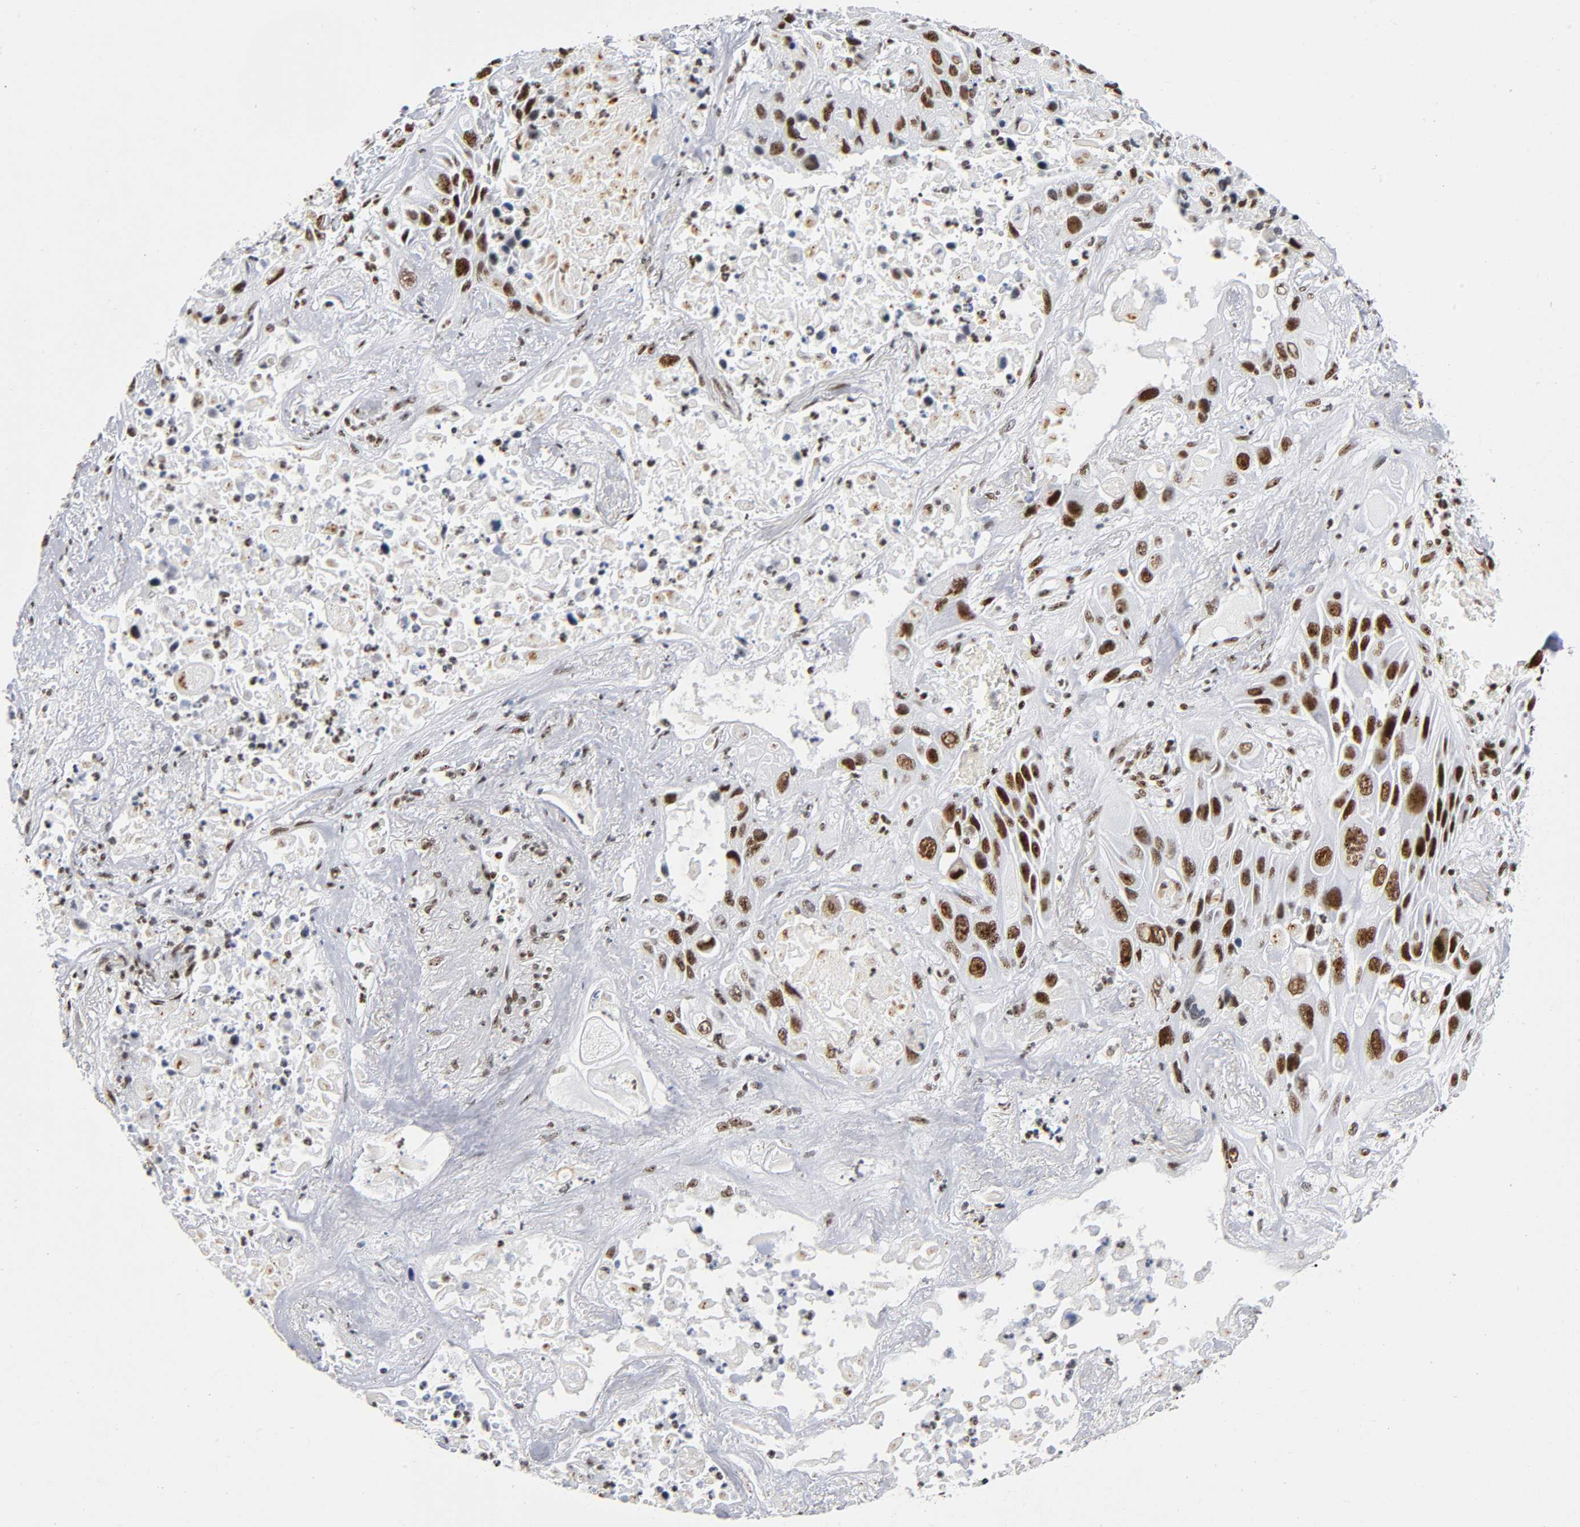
{"staining": {"intensity": "strong", "quantity": ">75%", "location": "nuclear"}, "tissue": "lung cancer", "cell_type": "Tumor cells", "image_type": "cancer", "snomed": [{"axis": "morphology", "description": "Squamous cell carcinoma, NOS"}, {"axis": "topography", "description": "Lung"}], "caption": "A high amount of strong nuclear expression is present in approximately >75% of tumor cells in lung cancer tissue.", "gene": "UBTF", "patient": {"sex": "female", "age": 76}}